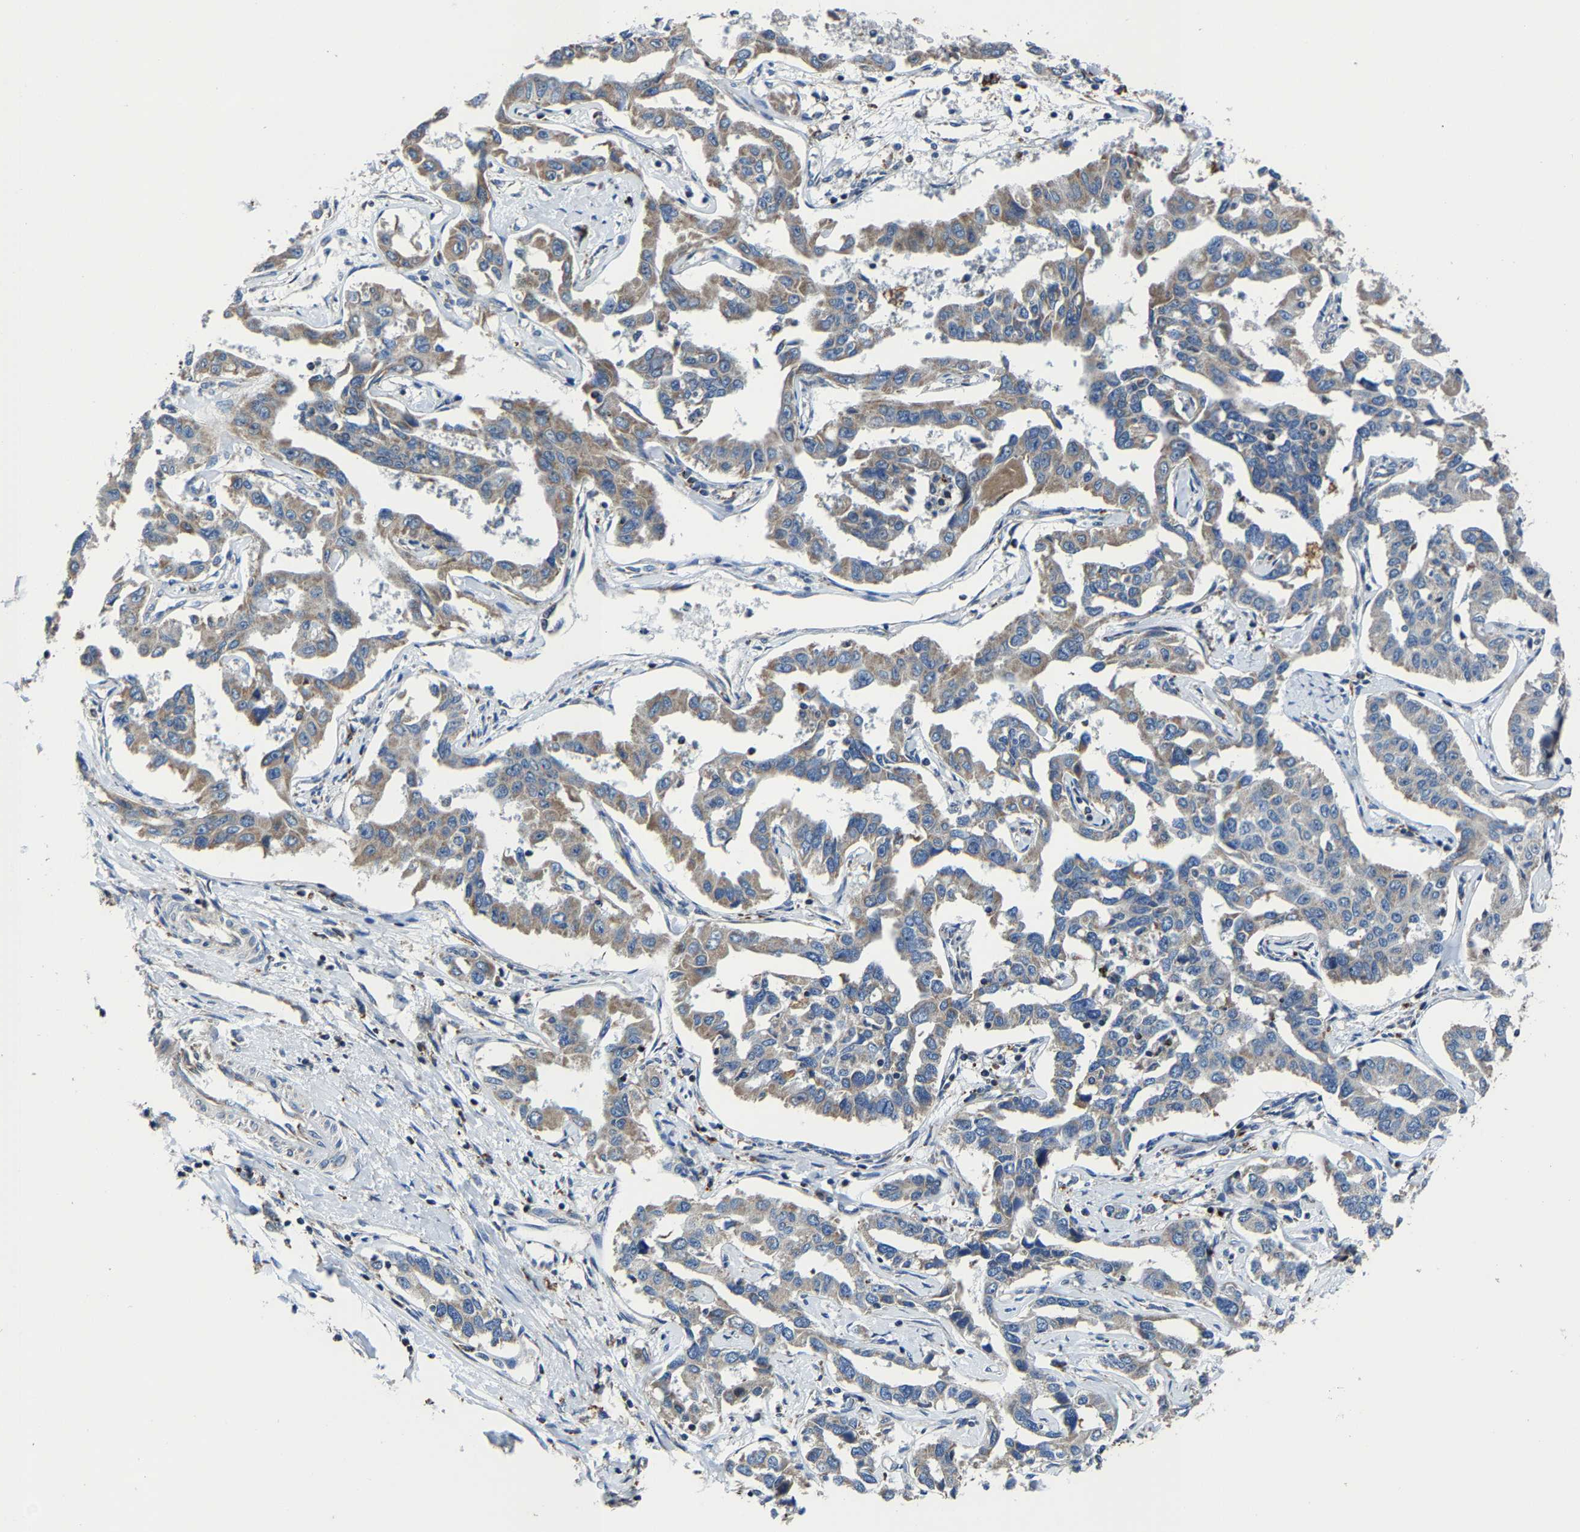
{"staining": {"intensity": "moderate", "quantity": ">75%", "location": "cytoplasmic/membranous"}, "tissue": "liver cancer", "cell_type": "Tumor cells", "image_type": "cancer", "snomed": [{"axis": "morphology", "description": "Cholangiocarcinoma"}, {"axis": "topography", "description": "Liver"}], "caption": "Immunohistochemical staining of human liver cholangiocarcinoma shows medium levels of moderate cytoplasmic/membranous positivity in about >75% of tumor cells.", "gene": "AGK", "patient": {"sex": "male", "age": 59}}